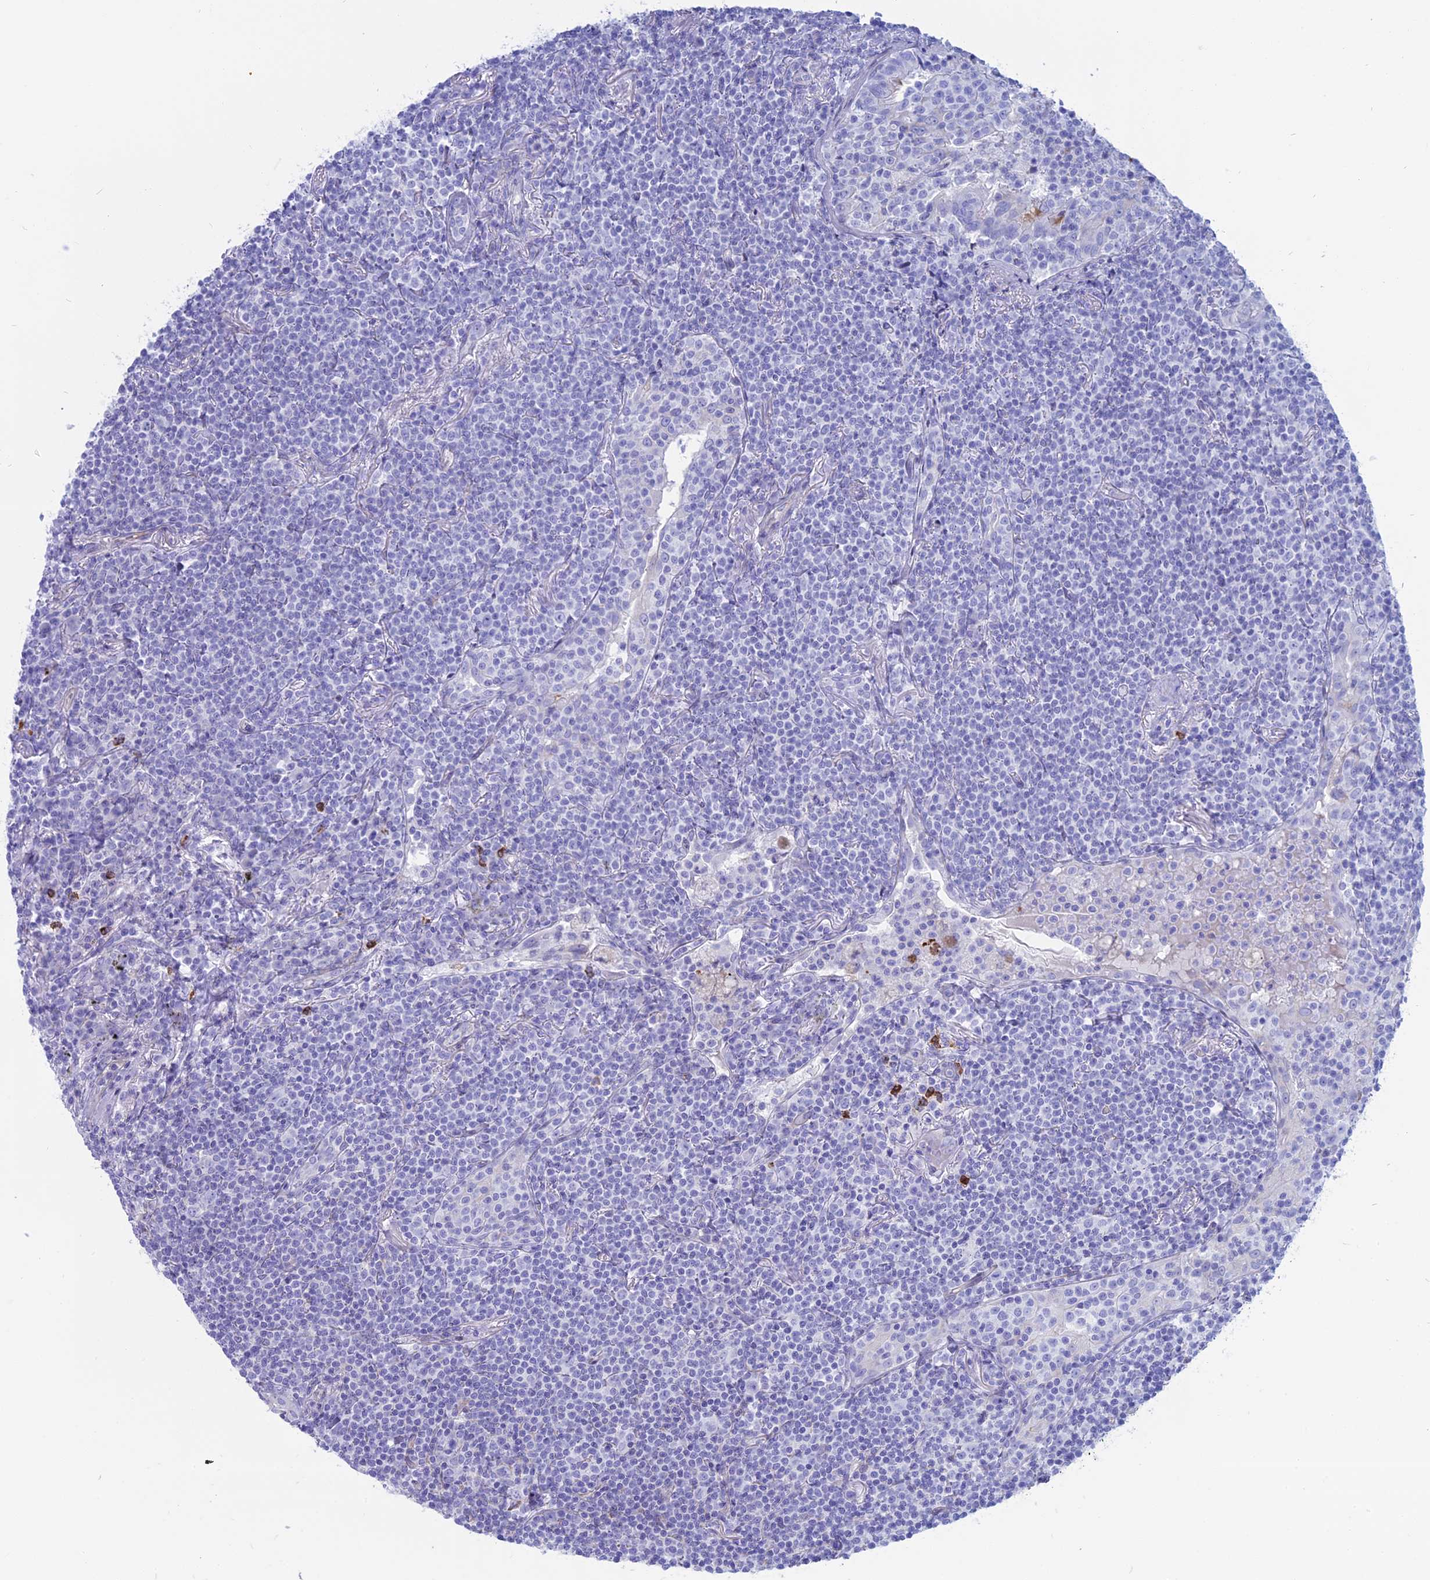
{"staining": {"intensity": "negative", "quantity": "none", "location": "none"}, "tissue": "lymphoma", "cell_type": "Tumor cells", "image_type": "cancer", "snomed": [{"axis": "morphology", "description": "Malignant lymphoma, non-Hodgkin's type, Low grade"}, {"axis": "topography", "description": "Lung"}], "caption": "DAB (3,3'-diaminobenzidine) immunohistochemical staining of human lymphoma shows no significant staining in tumor cells.", "gene": "OR2AE1", "patient": {"sex": "female", "age": 71}}